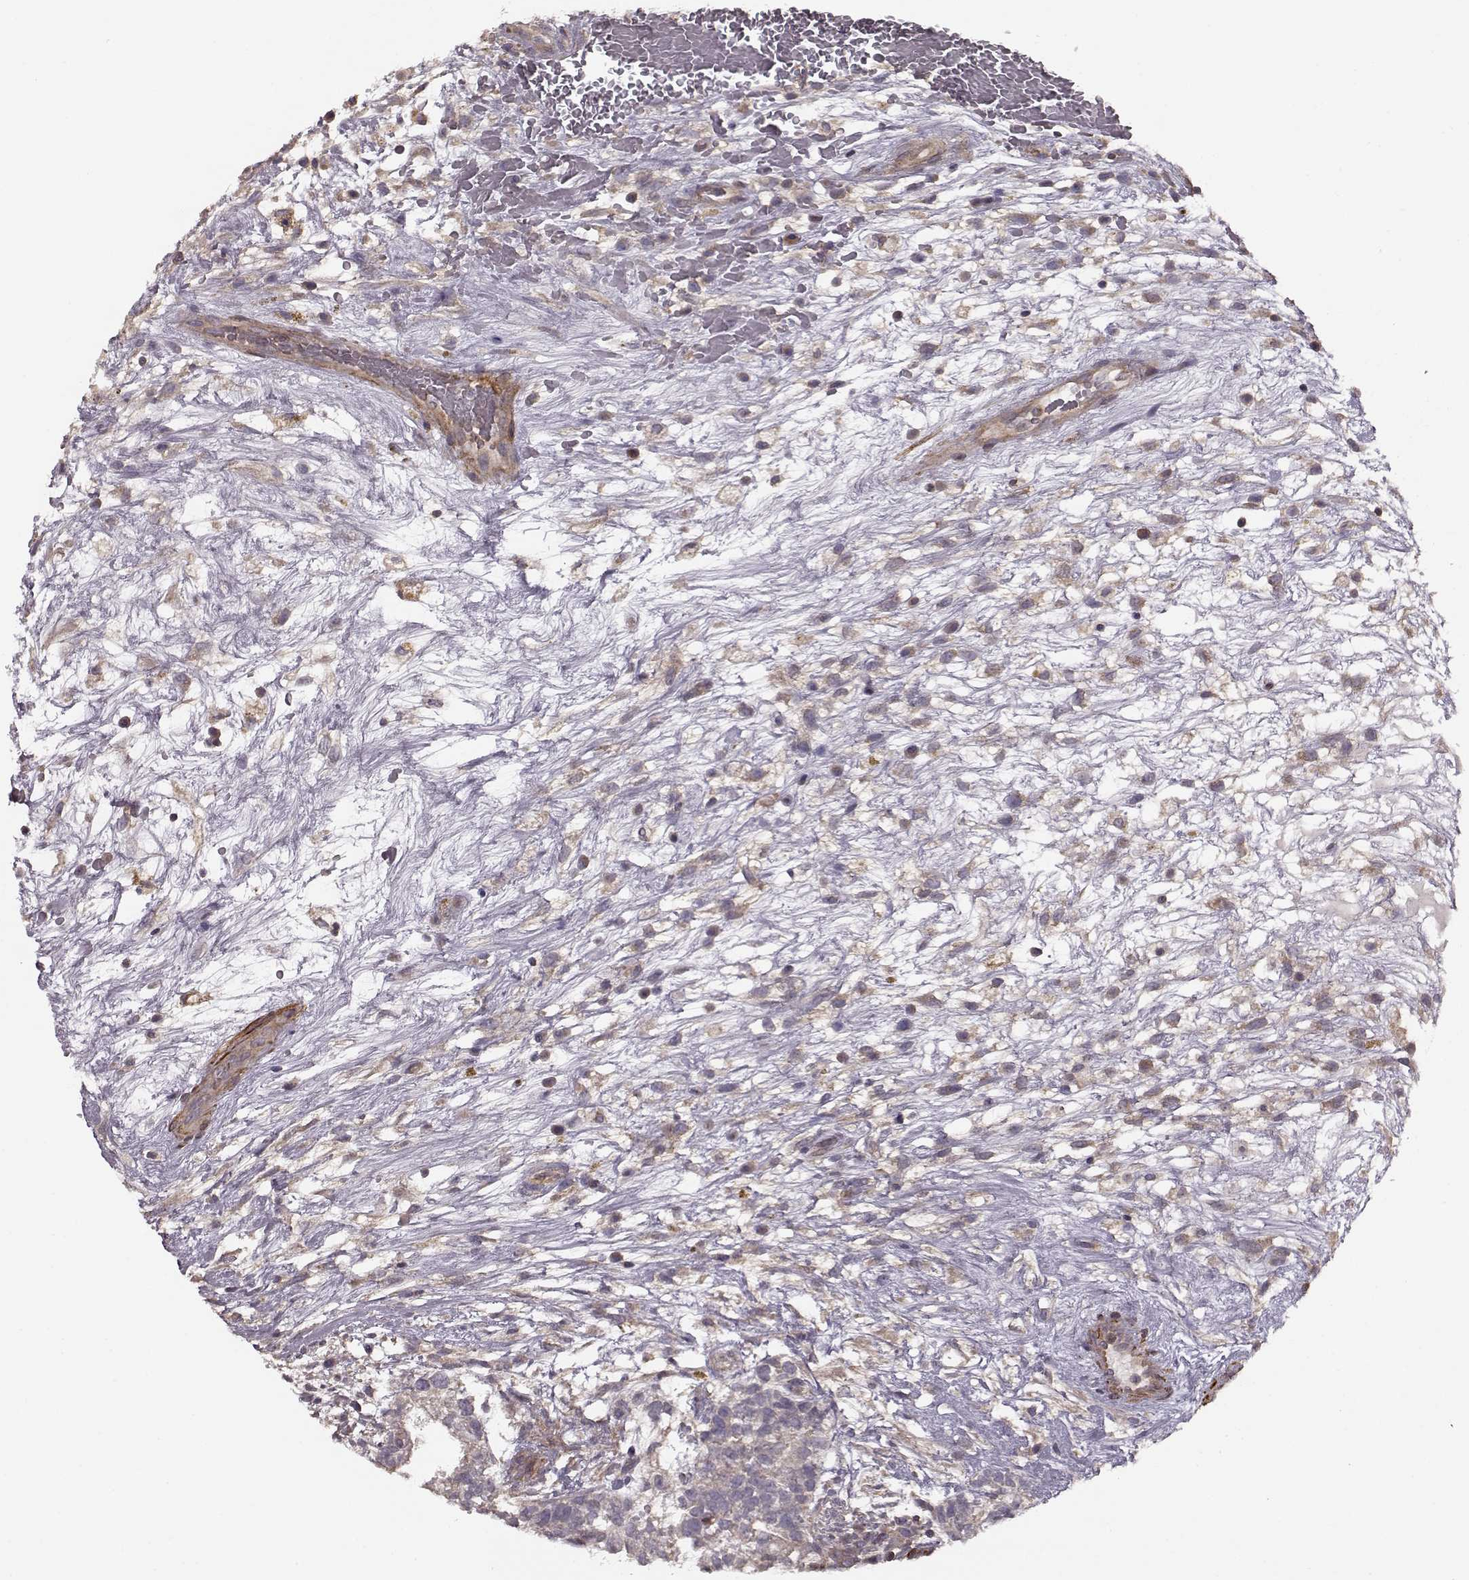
{"staining": {"intensity": "weak", "quantity": "<25%", "location": "cytoplasmic/membranous"}, "tissue": "testis cancer", "cell_type": "Tumor cells", "image_type": "cancer", "snomed": [{"axis": "morphology", "description": "Normal tissue, NOS"}, {"axis": "morphology", "description": "Carcinoma, Embryonal, NOS"}, {"axis": "topography", "description": "Testis"}], "caption": "Testis cancer was stained to show a protein in brown. There is no significant staining in tumor cells.", "gene": "SLAIN2", "patient": {"sex": "male", "age": 32}}